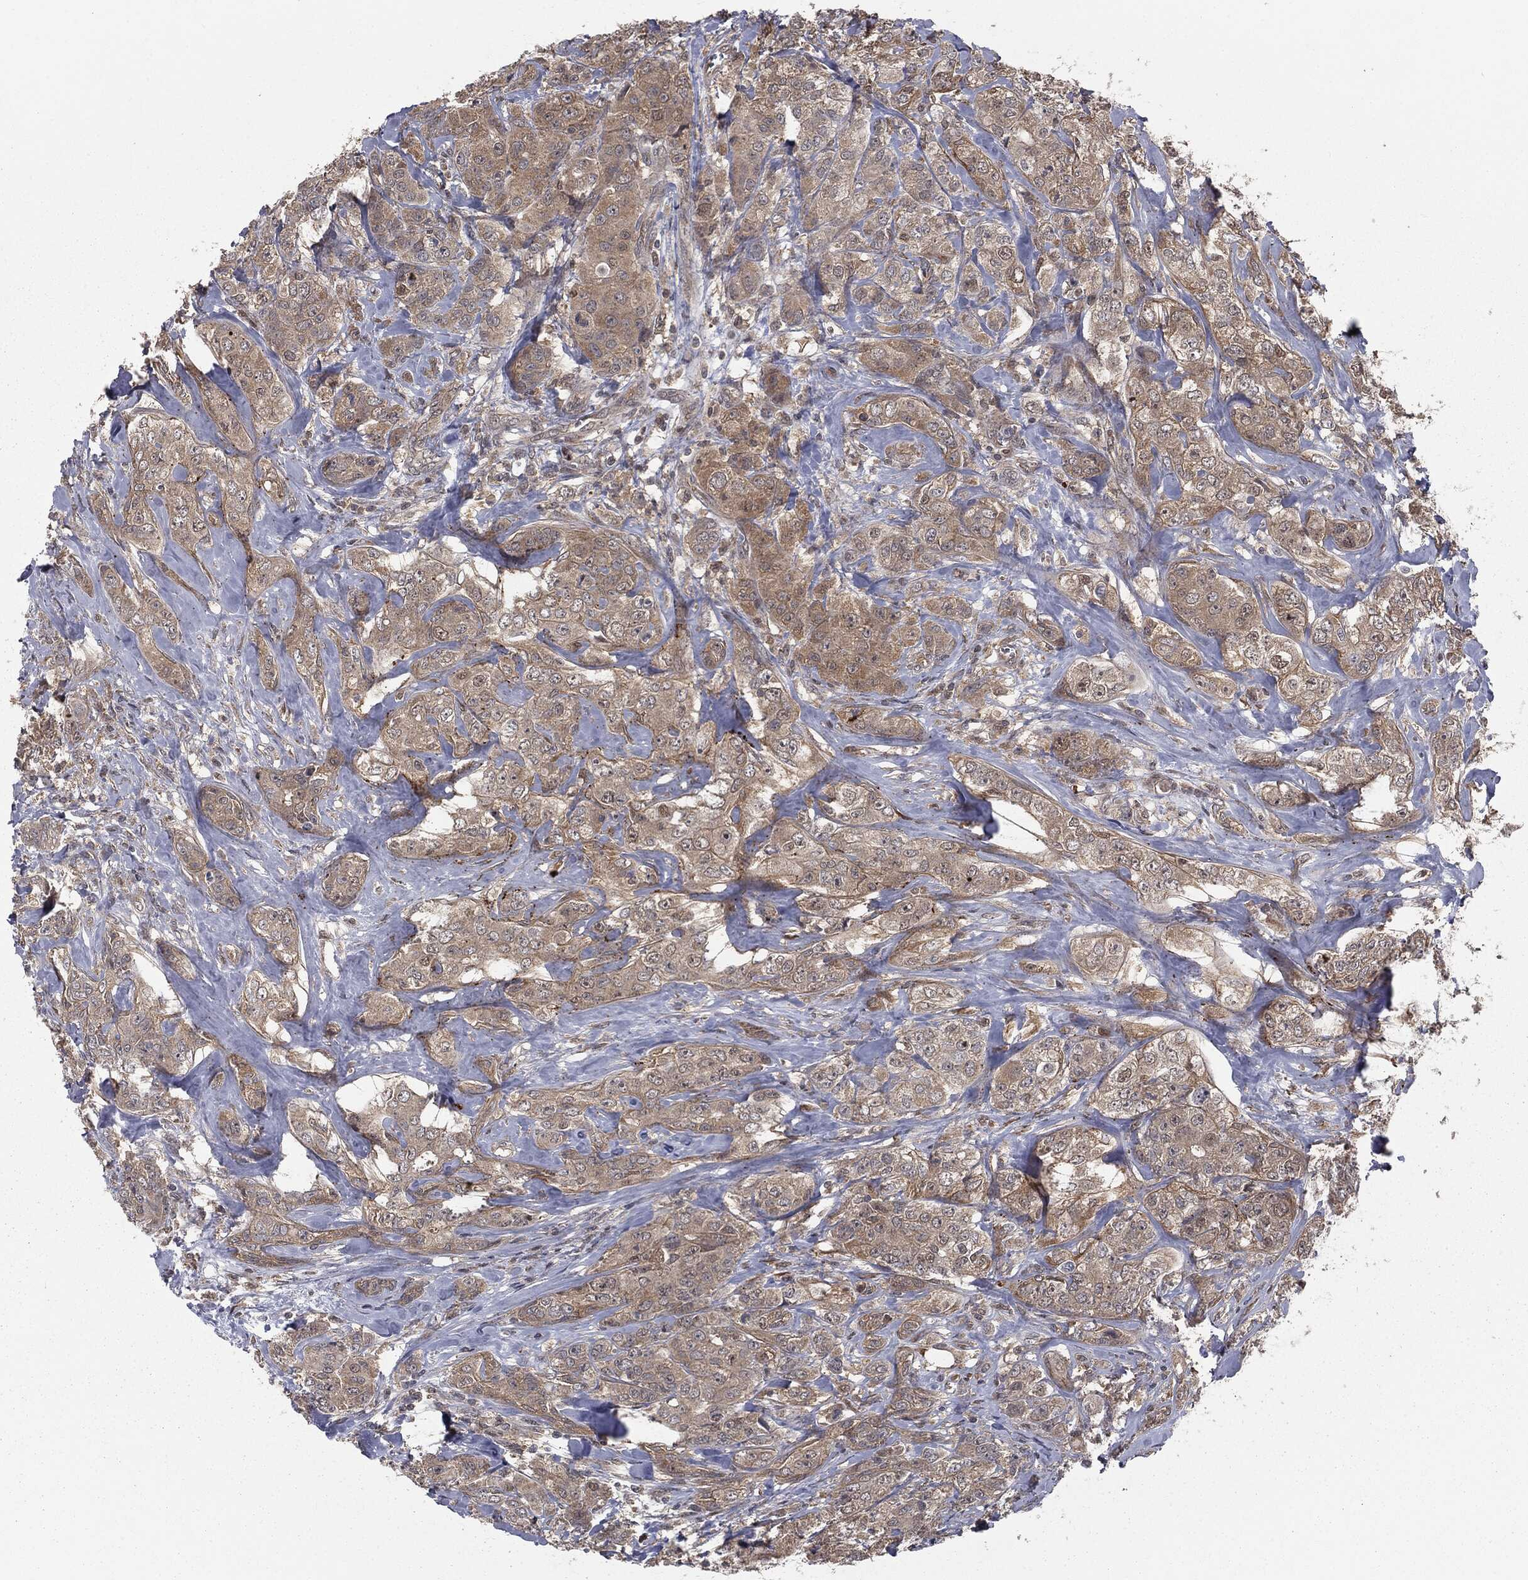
{"staining": {"intensity": "weak", "quantity": ">75%", "location": "cytoplasmic/membranous"}, "tissue": "breast cancer", "cell_type": "Tumor cells", "image_type": "cancer", "snomed": [{"axis": "morphology", "description": "Normal tissue, NOS"}, {"axis": "morphology", "description": "Duct carcinoma"}, {"axis": "topography", "description": "Breast"}], "caption": "Weak cytoplasmic/membranous staining is seen in about >75% of tumor cells in breast invasive ductal carcinoma.", "gene": "FBXO7", "patient": {"sex": "female", "age": 43}}